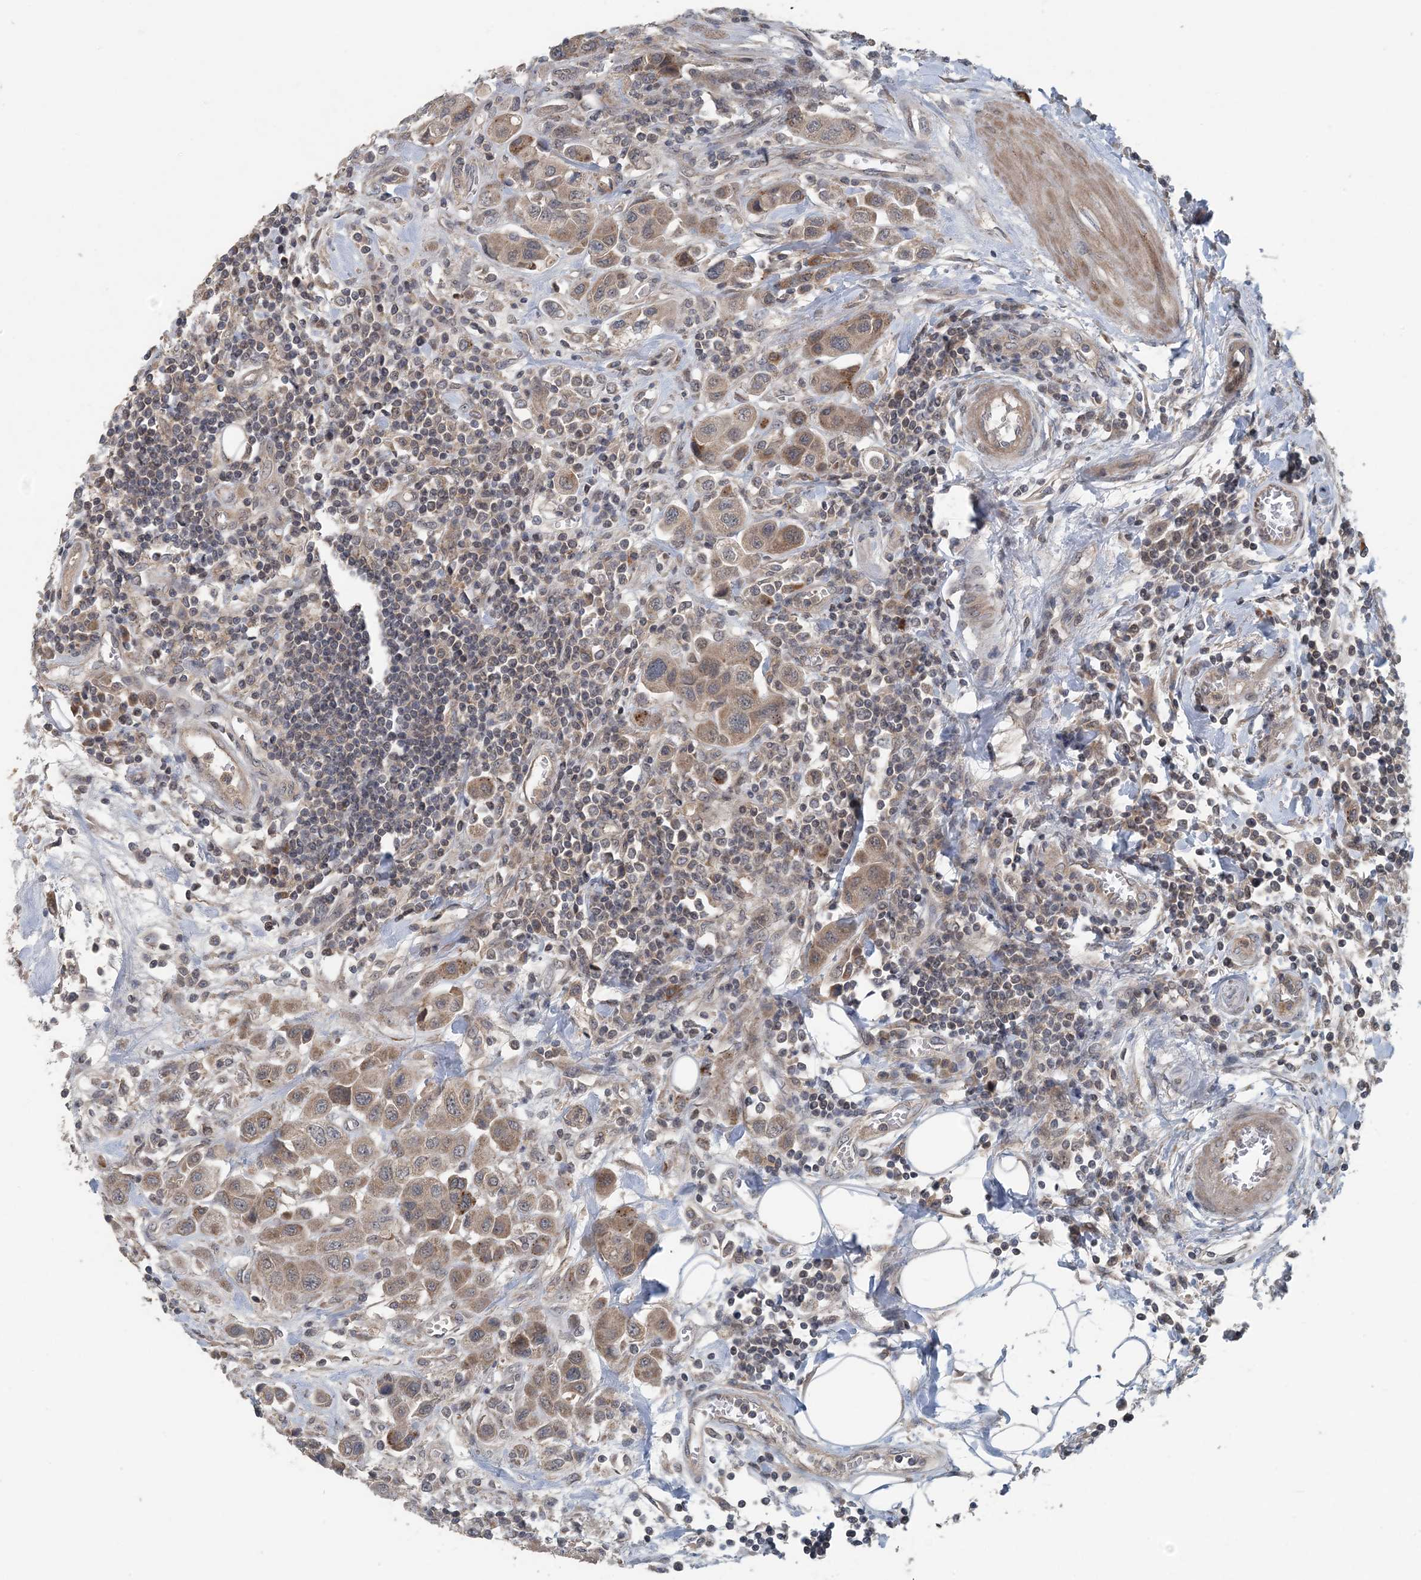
{"staining": {"intensity": "weak", "quantity": ">75%", "location": "cytoplasmic/membranous"}, "tissue": "urothelial cancer", "cell_type": "Tumor cells", "image_type": "cancer", "snomed": [{"axis": "morphology", "description": "Urothelial carcinoma, High grade"}, {"axis": "topography", "description": "Urinary bladder"}], "caption": "About >75% of tumor cells in urothelial carcinoma (high-grade) show weak cytoplasmic/membranous protein expression as visualized by brown immunohistochemical staining.", "gene": "MYO9B", "patient": {"sex": "male", "age": 50}}